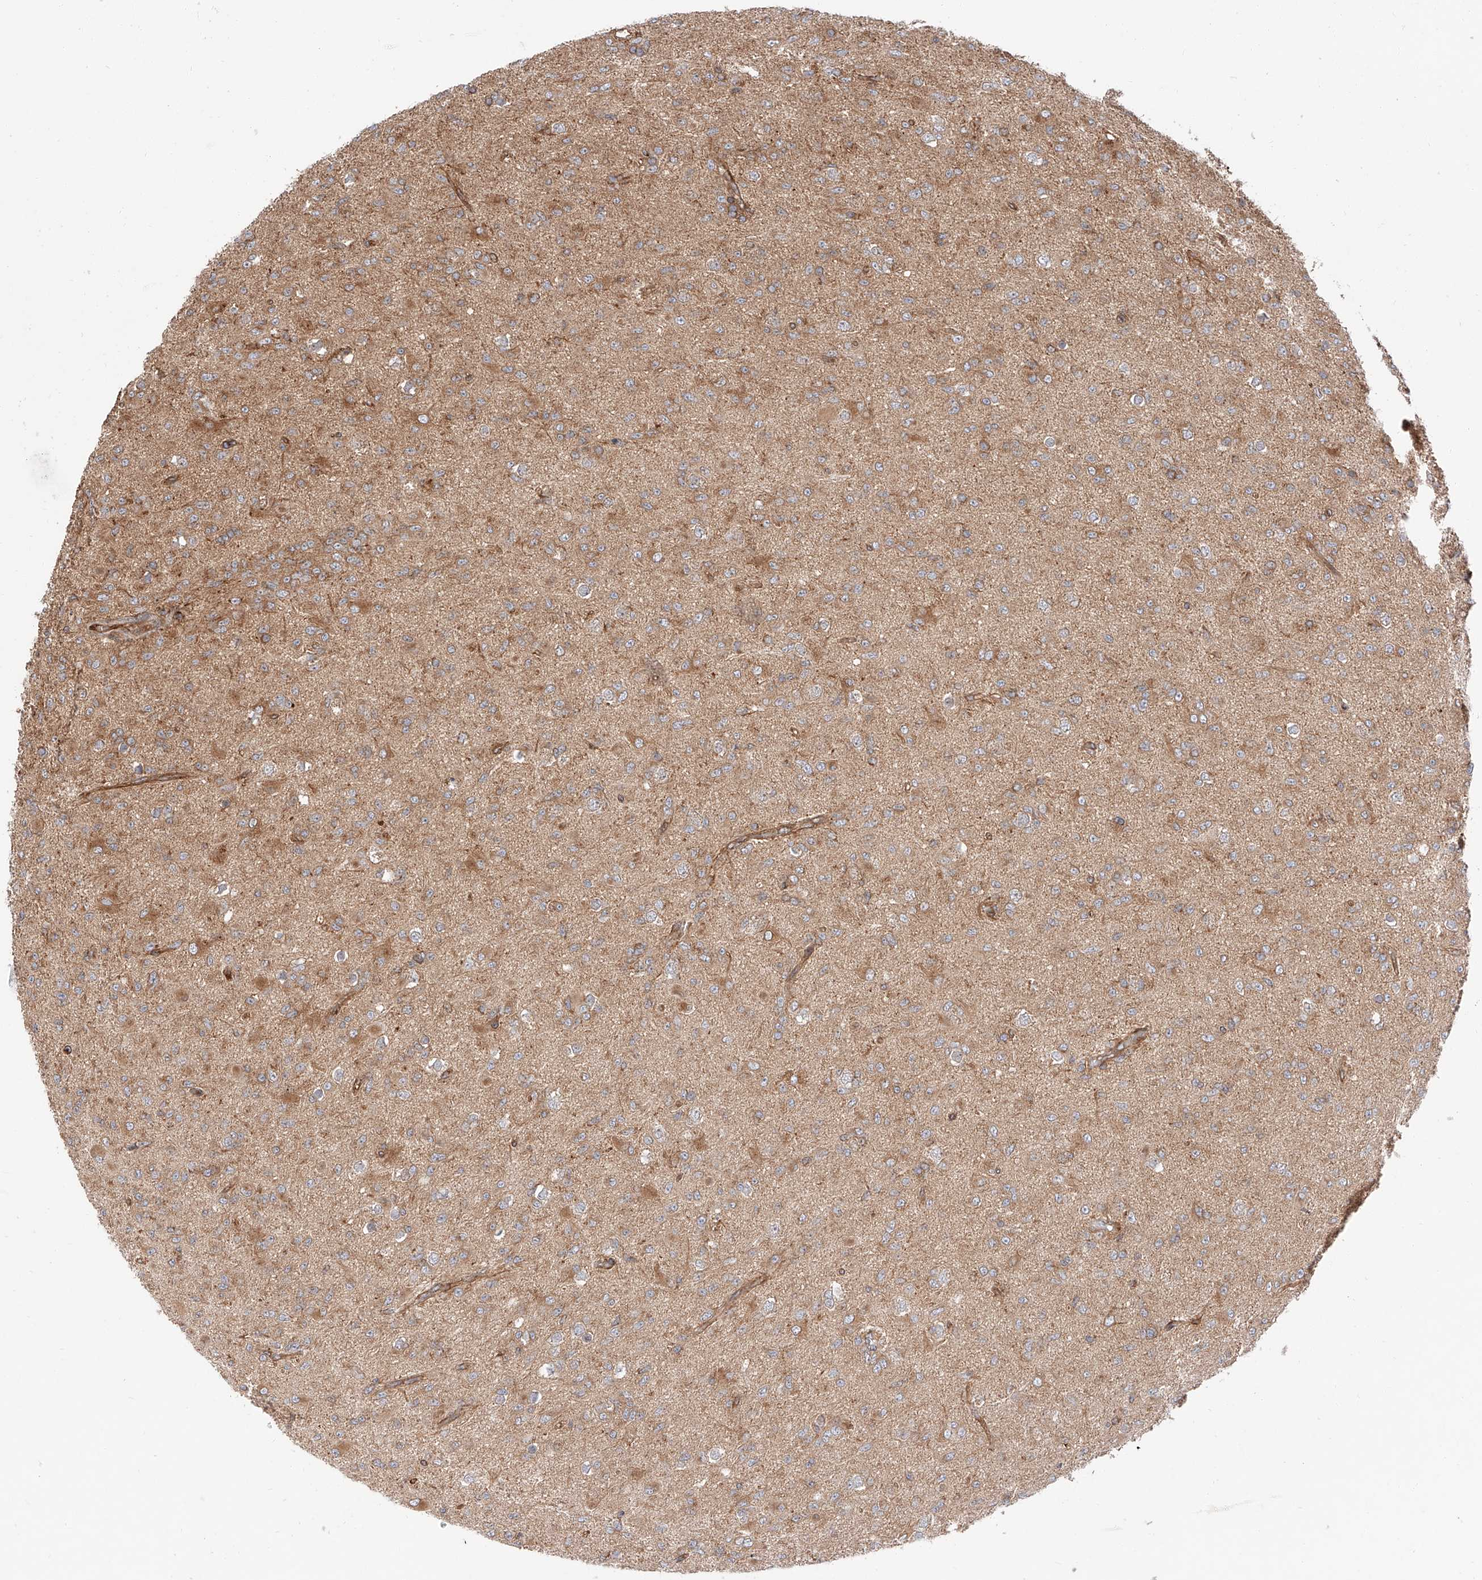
{"staining": {"intensity": "moderate", "quantity": "25%-75%", "location": "cytoplasmic/membranous"}, "tissue": "glioma", "cell_type": "Tumor cells", "image_type": "cancer", "snomed": [{"axis": "morphology", "description": "Glioma, malignant, Low grade"}, {"axis": "topography", "description": "Brain"}], "caption": "Moderate cytoplasmic/membranous positivity is seen in approximately 25%-75% of tumor cells in malignant glioma (low-grade).", "gene": "ISCA2", "patient": {"sex": "male", "age": 65}}